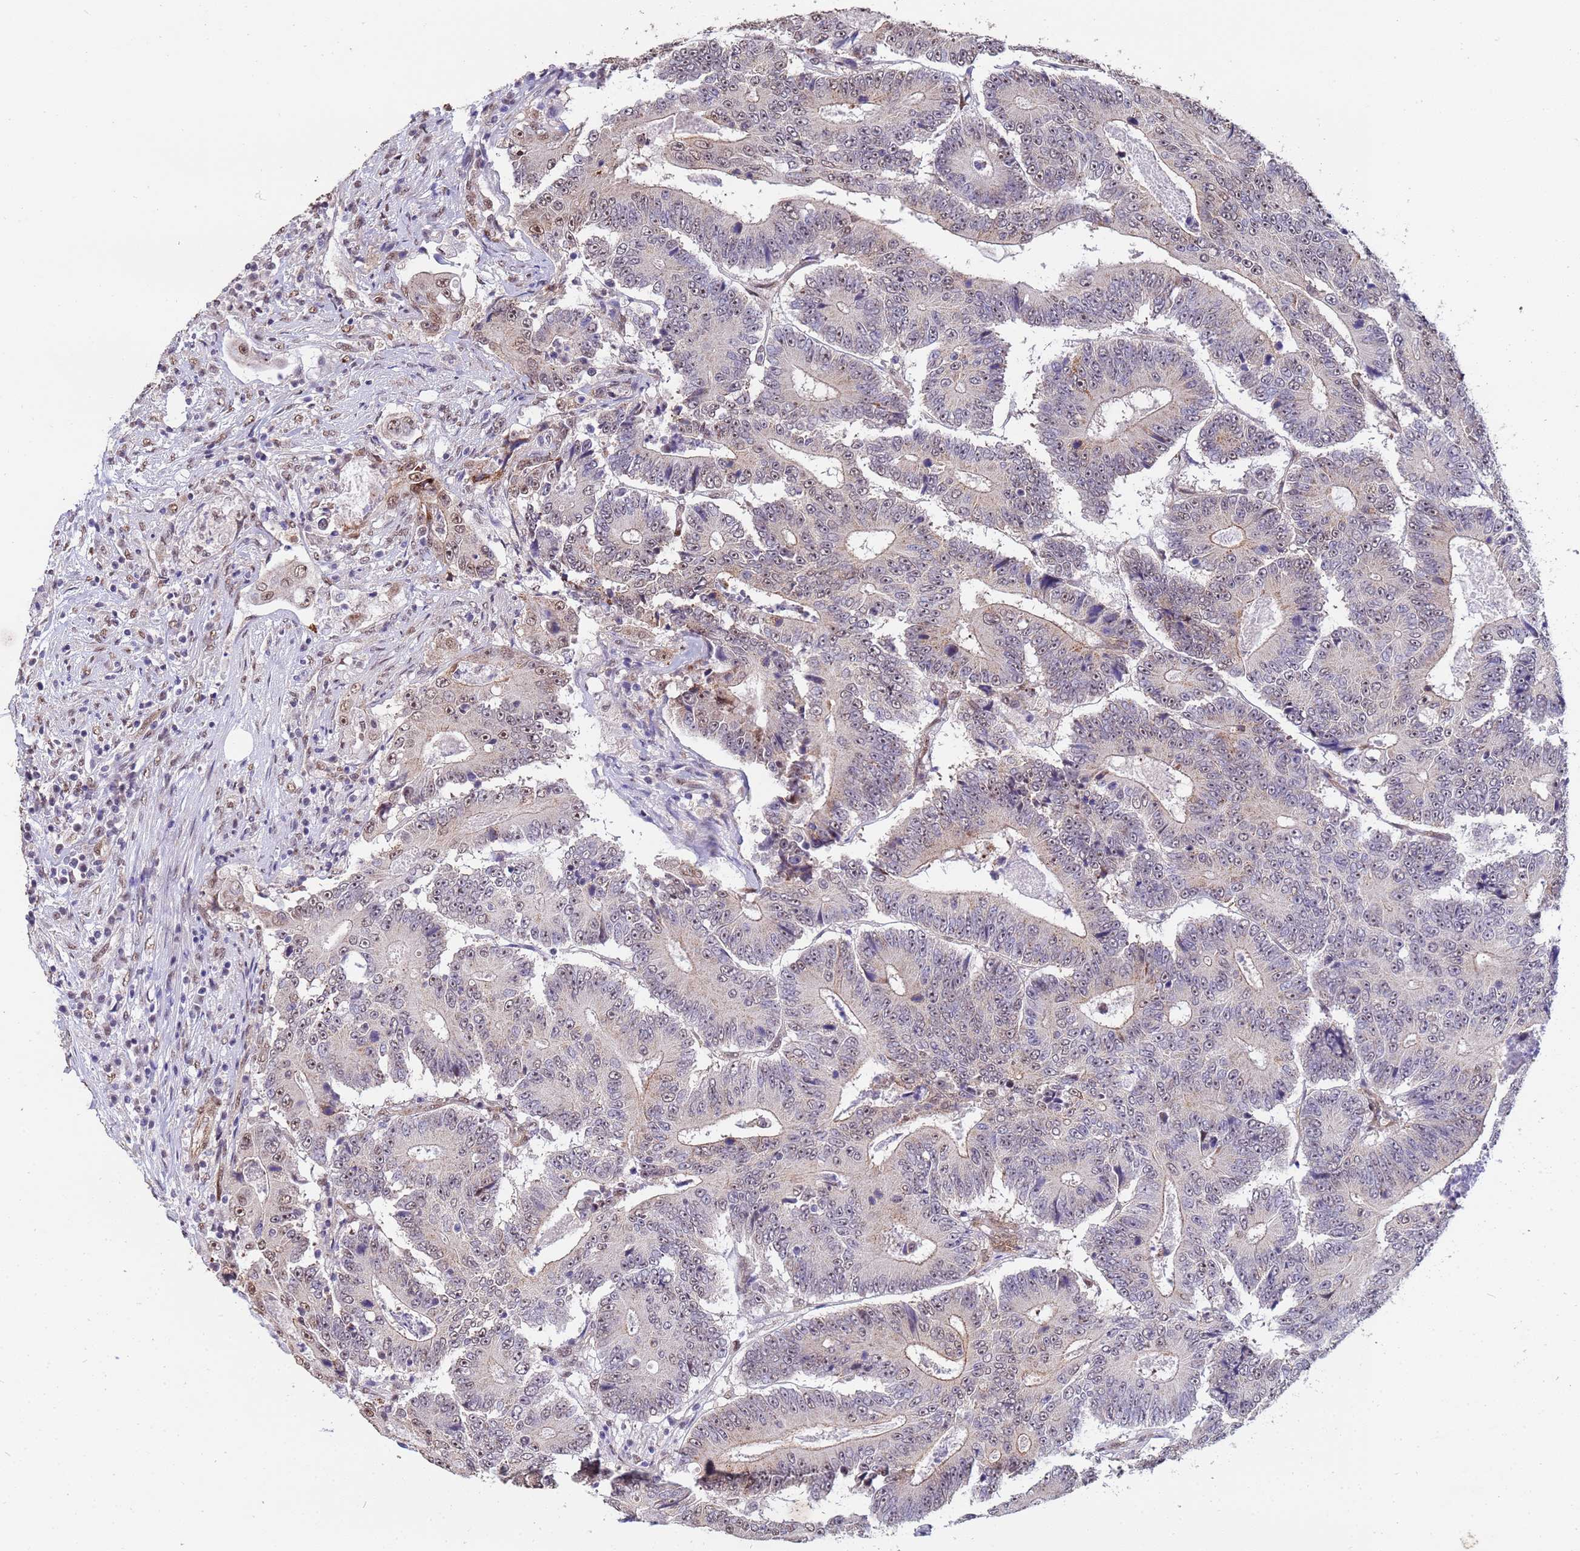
{"staining": {"intensity": "weak", "quantity": "<25%", "location": "nuclear"}, "tissue": "colorectal cancer", "cell_type": "Tumor cells", "image_type": "cancer", "snomed": [{"axis": "morphology", "description": "Adenocarcinoma, NOS"}, {"axis": "topography", "description": "Colon"}], "caption": "Colorectal cancer (adenocarcinoma) stained for a protein using immunohistochemistry exhibits no expression tumor cells.", "gene": "TRIP6", "patient": {"sex": "male", "age": 83}}